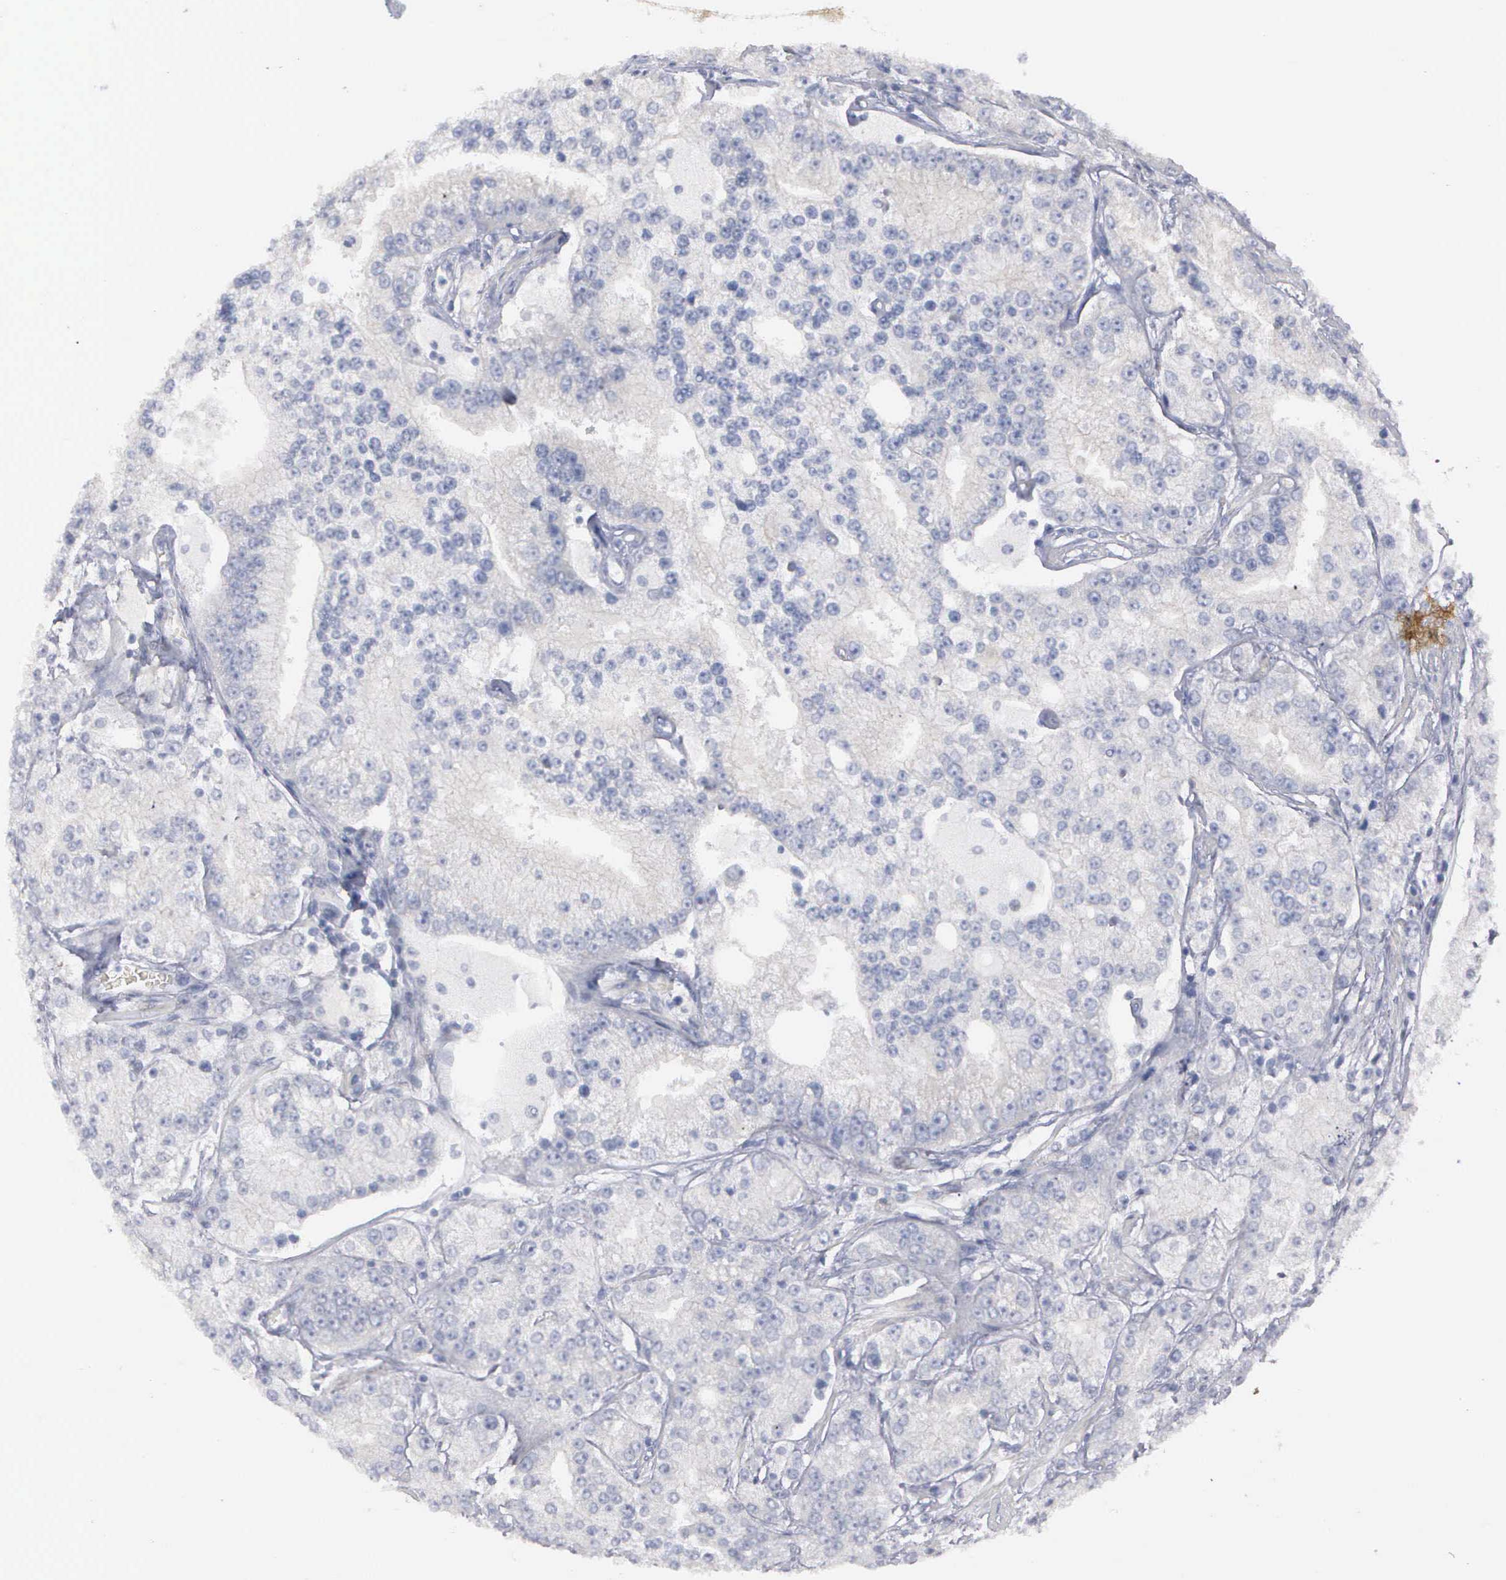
{"staining": {"intensity": "negative", "quantity": "none", "location": "none"}, "tissue": "prostate cancer", "cell_type": "Tumor cells", "image_type": "cancer", "snomed": [{"axis": "morphology", "description": "Adenocarcinoma, Medium grade"}, {"axis": "topography", "description": "Prostate"}], "caption": "Prostate medium-grade adenocarcinoma was stained to show a protein in brown. There is no significant staining in tumor cells. Nuclei are stained in blue.", "gene": "CEP170B", "patient": {"sex": "male", "age": 72}}